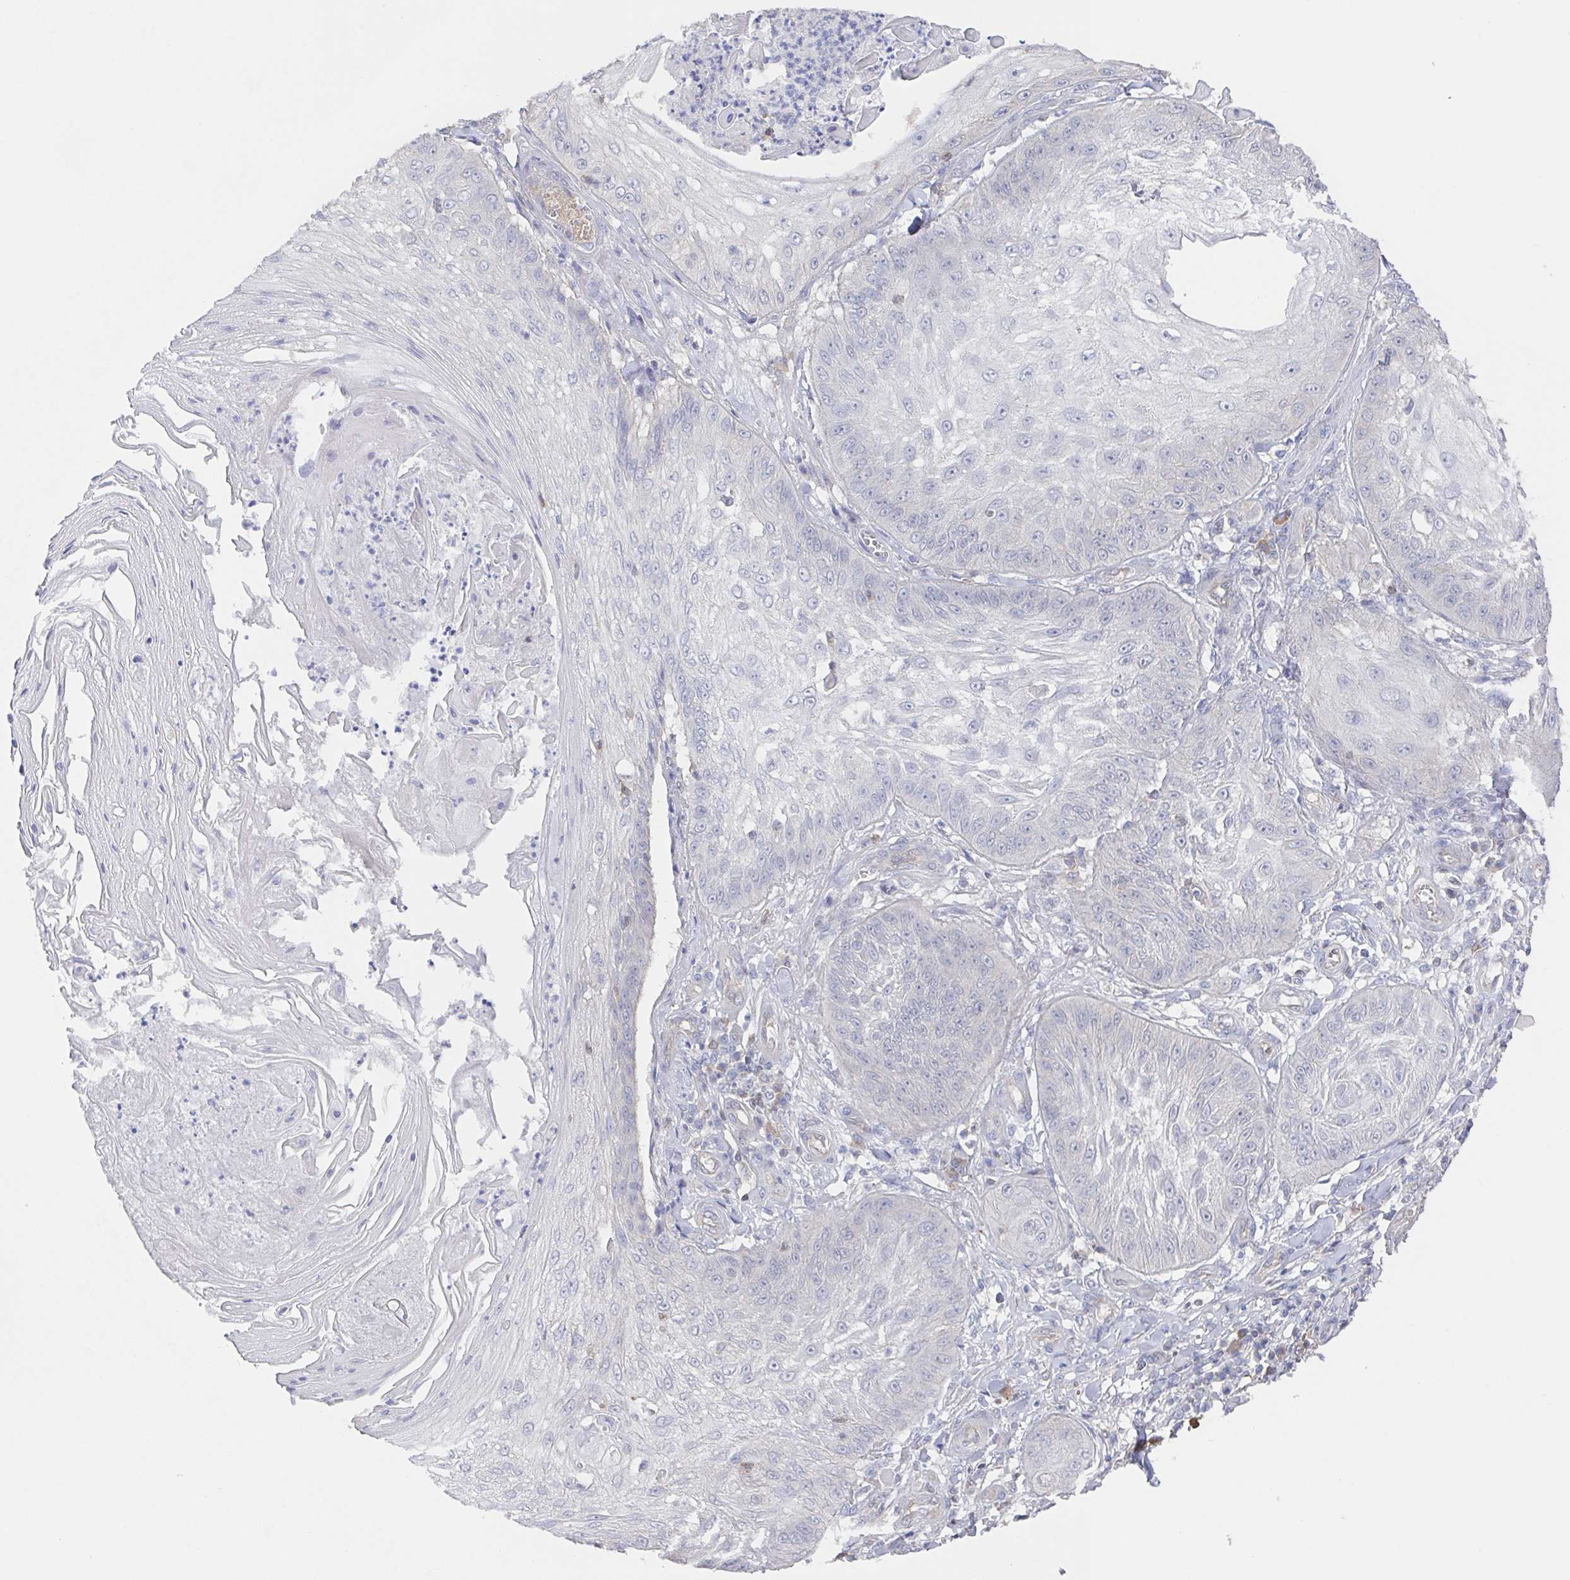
{"staining": {"intensity": "negative", "quantity": "none", "location": "none"}, "tissue": "skin cancer", "cell_type": "Tumor cells", "image_type": "cancer", "snomed": [{"axis": "morphology", "description": "Squamous cell carcinoma, NOS"}, {"axis": "topography", "description": "Skin"}], "caption": "Immunohistochemical staining of human squamous cell carcinoma (skin) demonstrates no significant expression in tumor cells.", "gene": "AGFG2", "patient": {"sex": "male", "age": 70}}